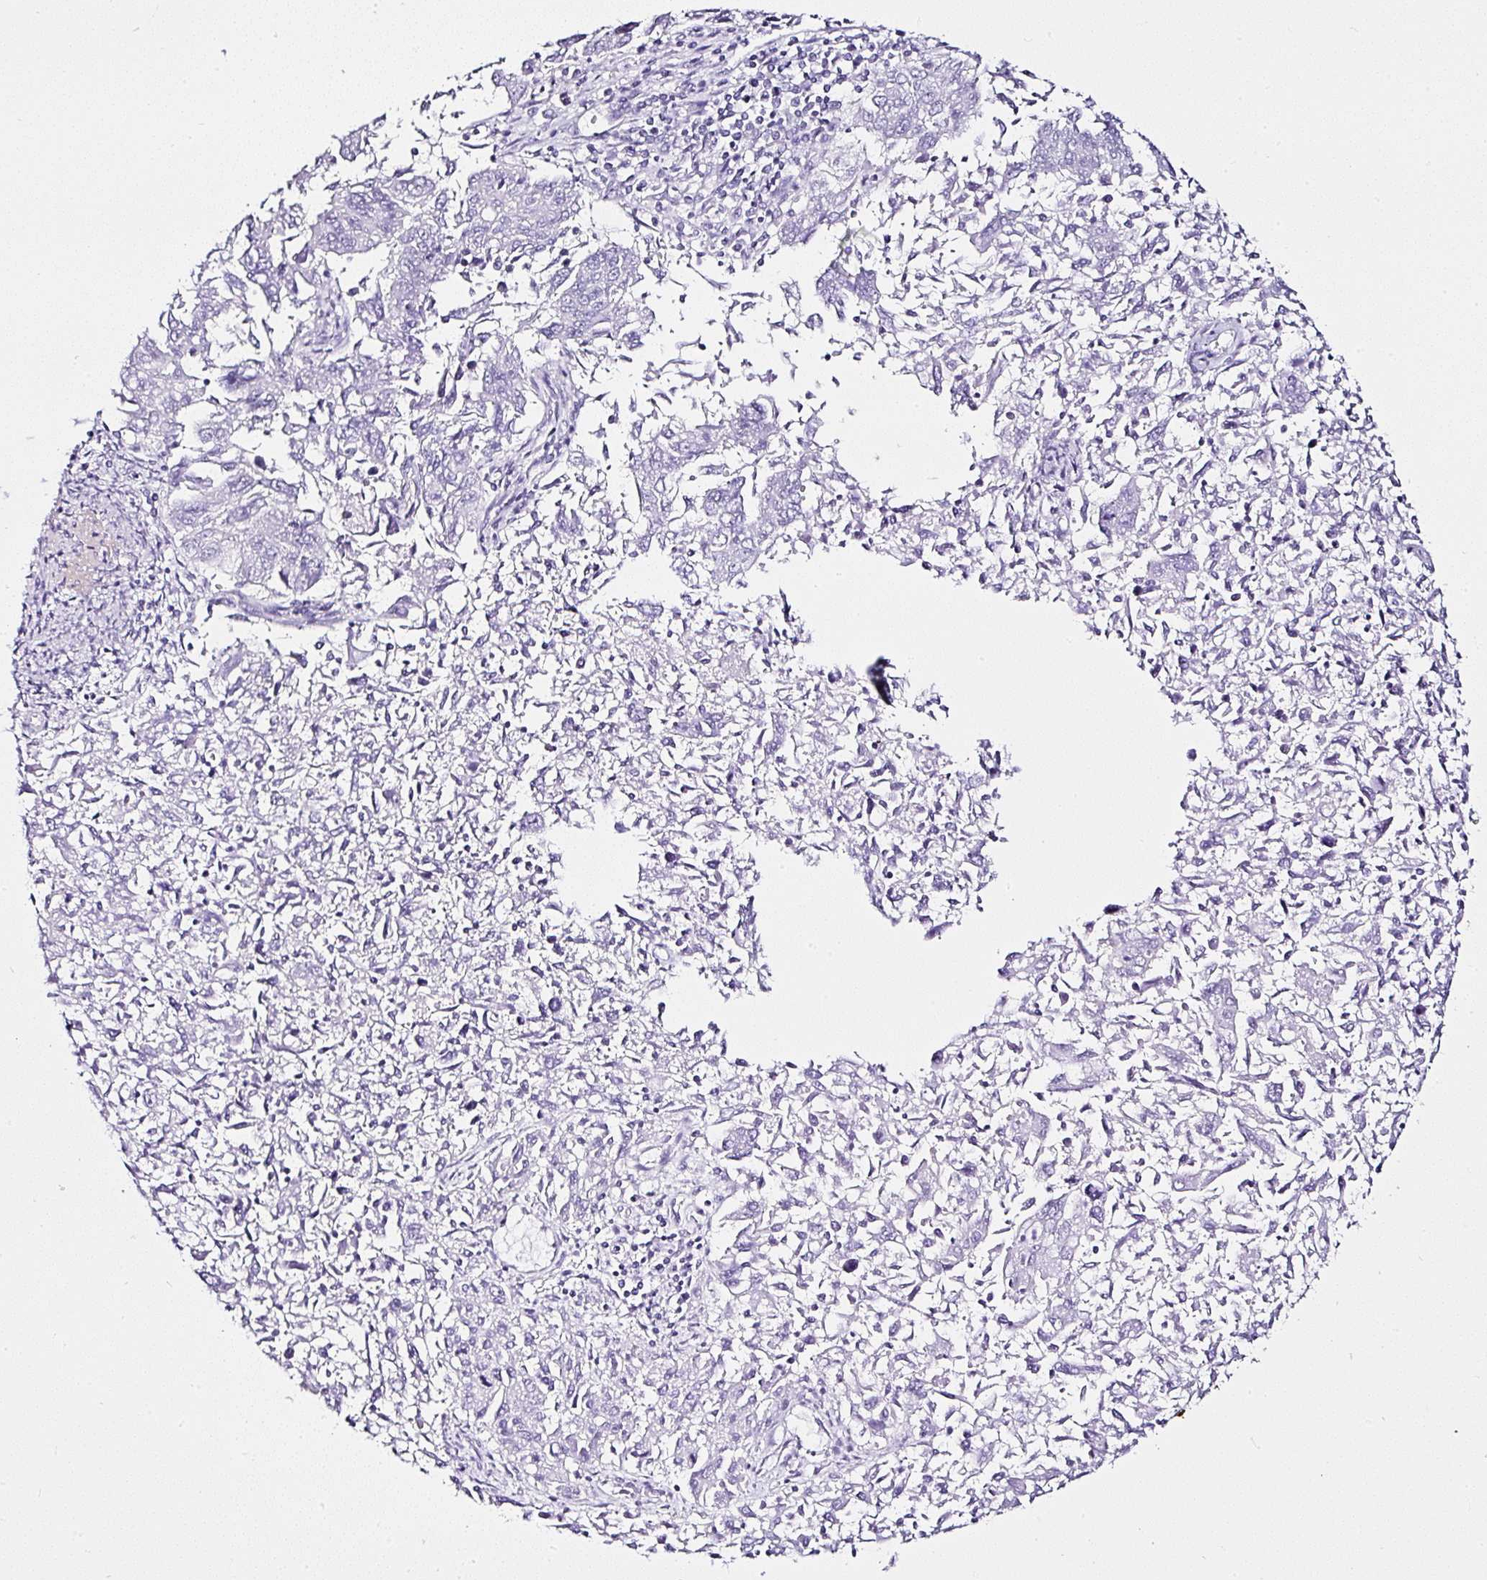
{"staining": {"intensity": "negative", "quantity": "none", "location": "none"}, "tissue": "endometrial cancer", "cell_type": "Tumor cells", "image_type": "cancer", "snomed": [{"axis": "morphology", "description": "Adenocarcinoma, NOS"}, {"axis": "topography", "description": "Endometrium"}], "caption": "High magnification brightfield microscopy of endometrial cancer (adenocarcinoma) stained with DAB (3,3'-diaminobenzidine) (brown) and counterstained with hematoxylin (blue): tumor cells show no significant expression.", "gene": "SERPINB3", "patient": {"sex": "female", "age": 42}}